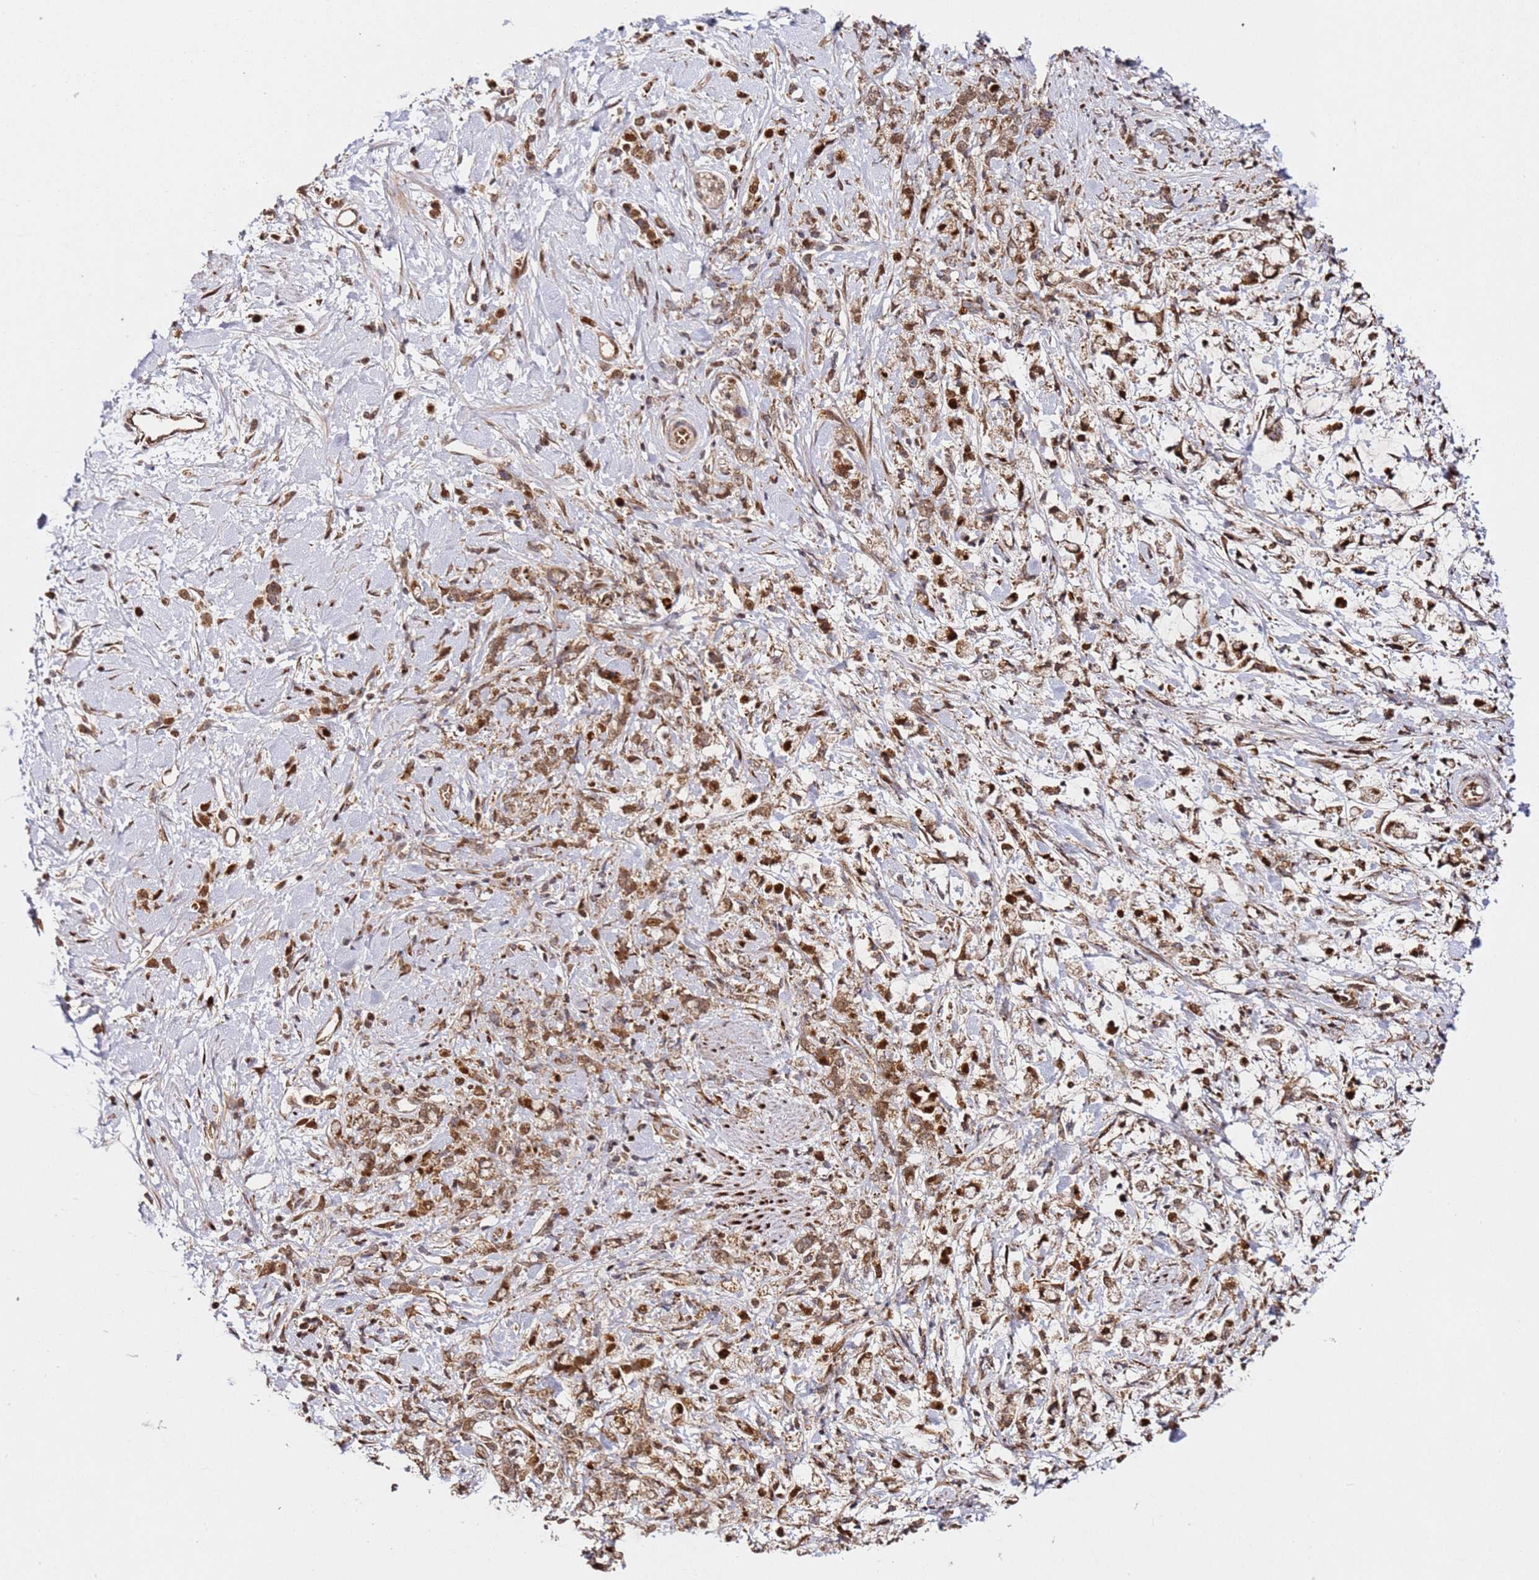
{"staining": {"intensity": "moderate", "quantity": ">75%", "location": "cytoplasmic/membranous,nuclear"}, "tissue": "stomach cancer", "cell_type": "Tumor cells", "image_type": "cancer", "snomed": [{"axis": "morphology", "description": "Adenocarcinoma, NOS"}, {"axis": "topography", "description": "Stomach"}], "caption": "This image shows IHC staining of stomach cancer, with medium moderate cytoplasmic/membranous and nuclear positivity in about >75% of tumor cells.", "gene": "SMOX", "patient": {"sex": "female", "age": 60}}